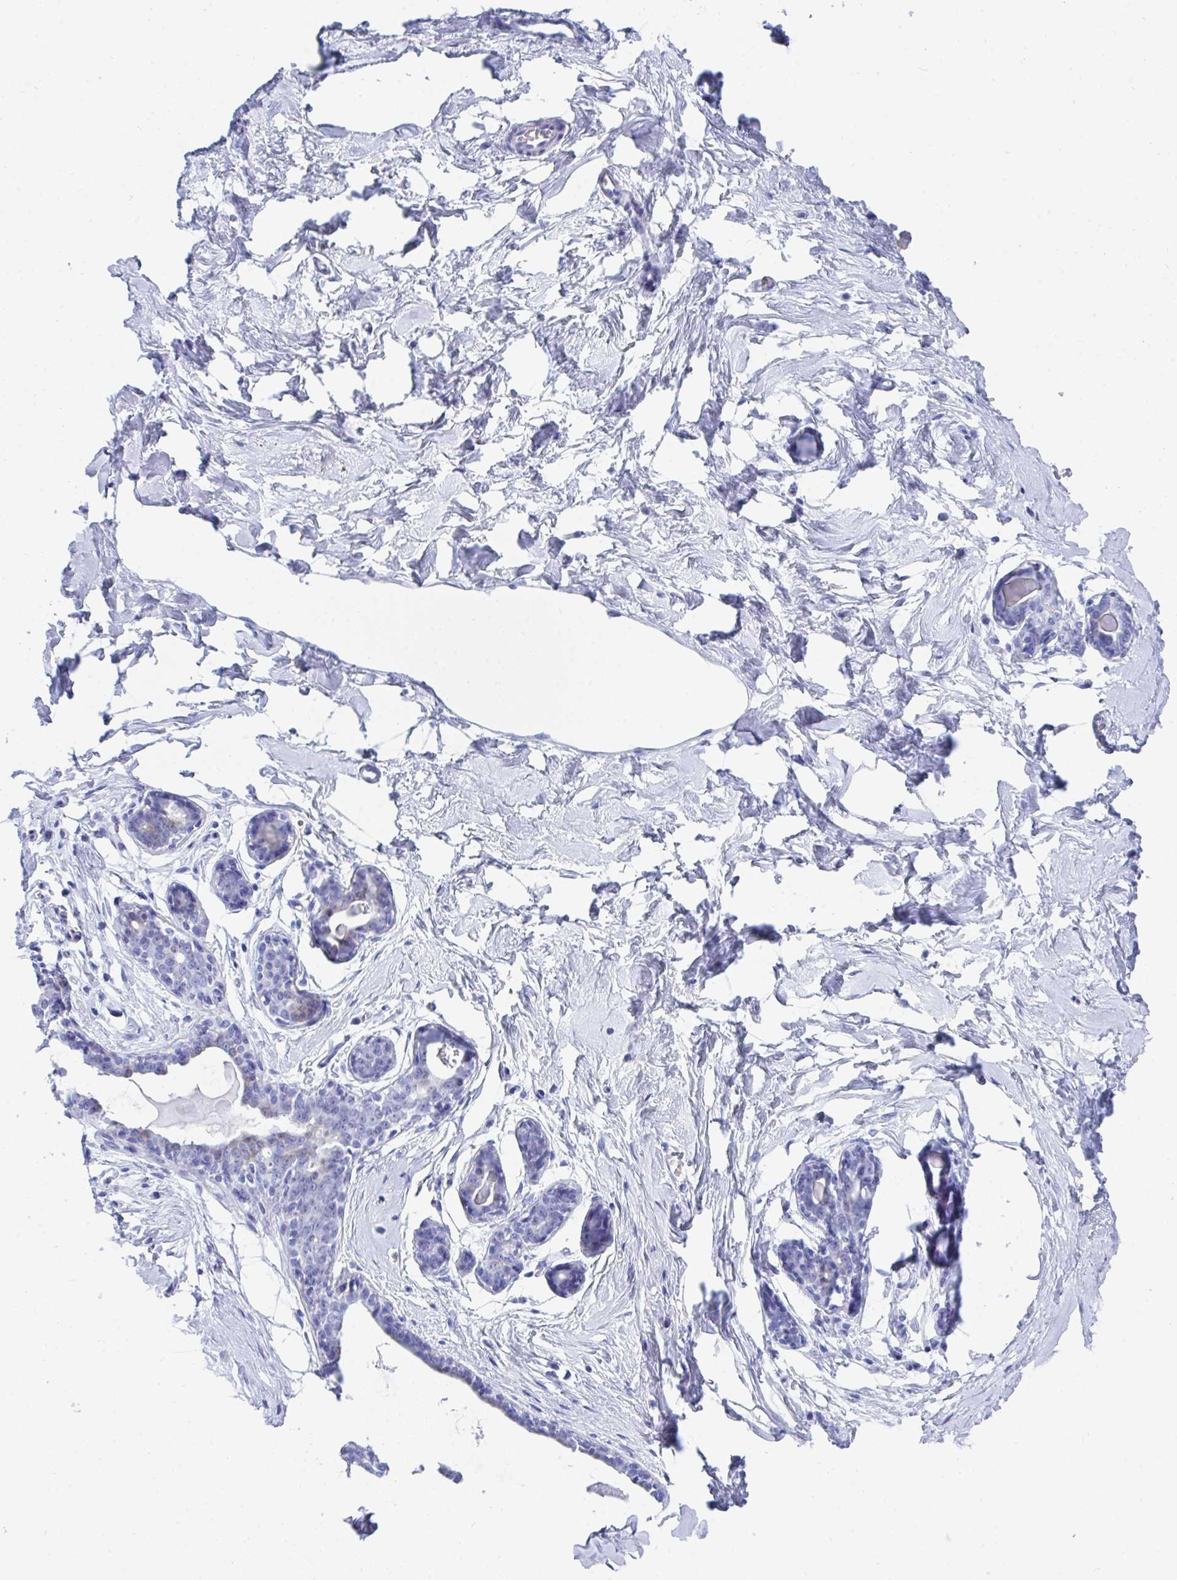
{"staining": {"intensity": "negative", "quantity": "none", "location": "none"}, "tissue": "breast", "cell_type": "Adipocytes", "image_type": "normal", "snomed": [{"axis": "morphology", "description": "Normal tissue, NOS"}, {"axis": "topography", "description": "Breast"}], "caption": "This is a photomicrograph of immunohistochemistry staining of benign breast, which shows no staining in adipocytes. (Brightfield microscopy of DAB (3,3'-diaminobenzidine) IHC at high magnification).", "gene": "MROH2B", "patient": {"sex": "female", "age": 45}}